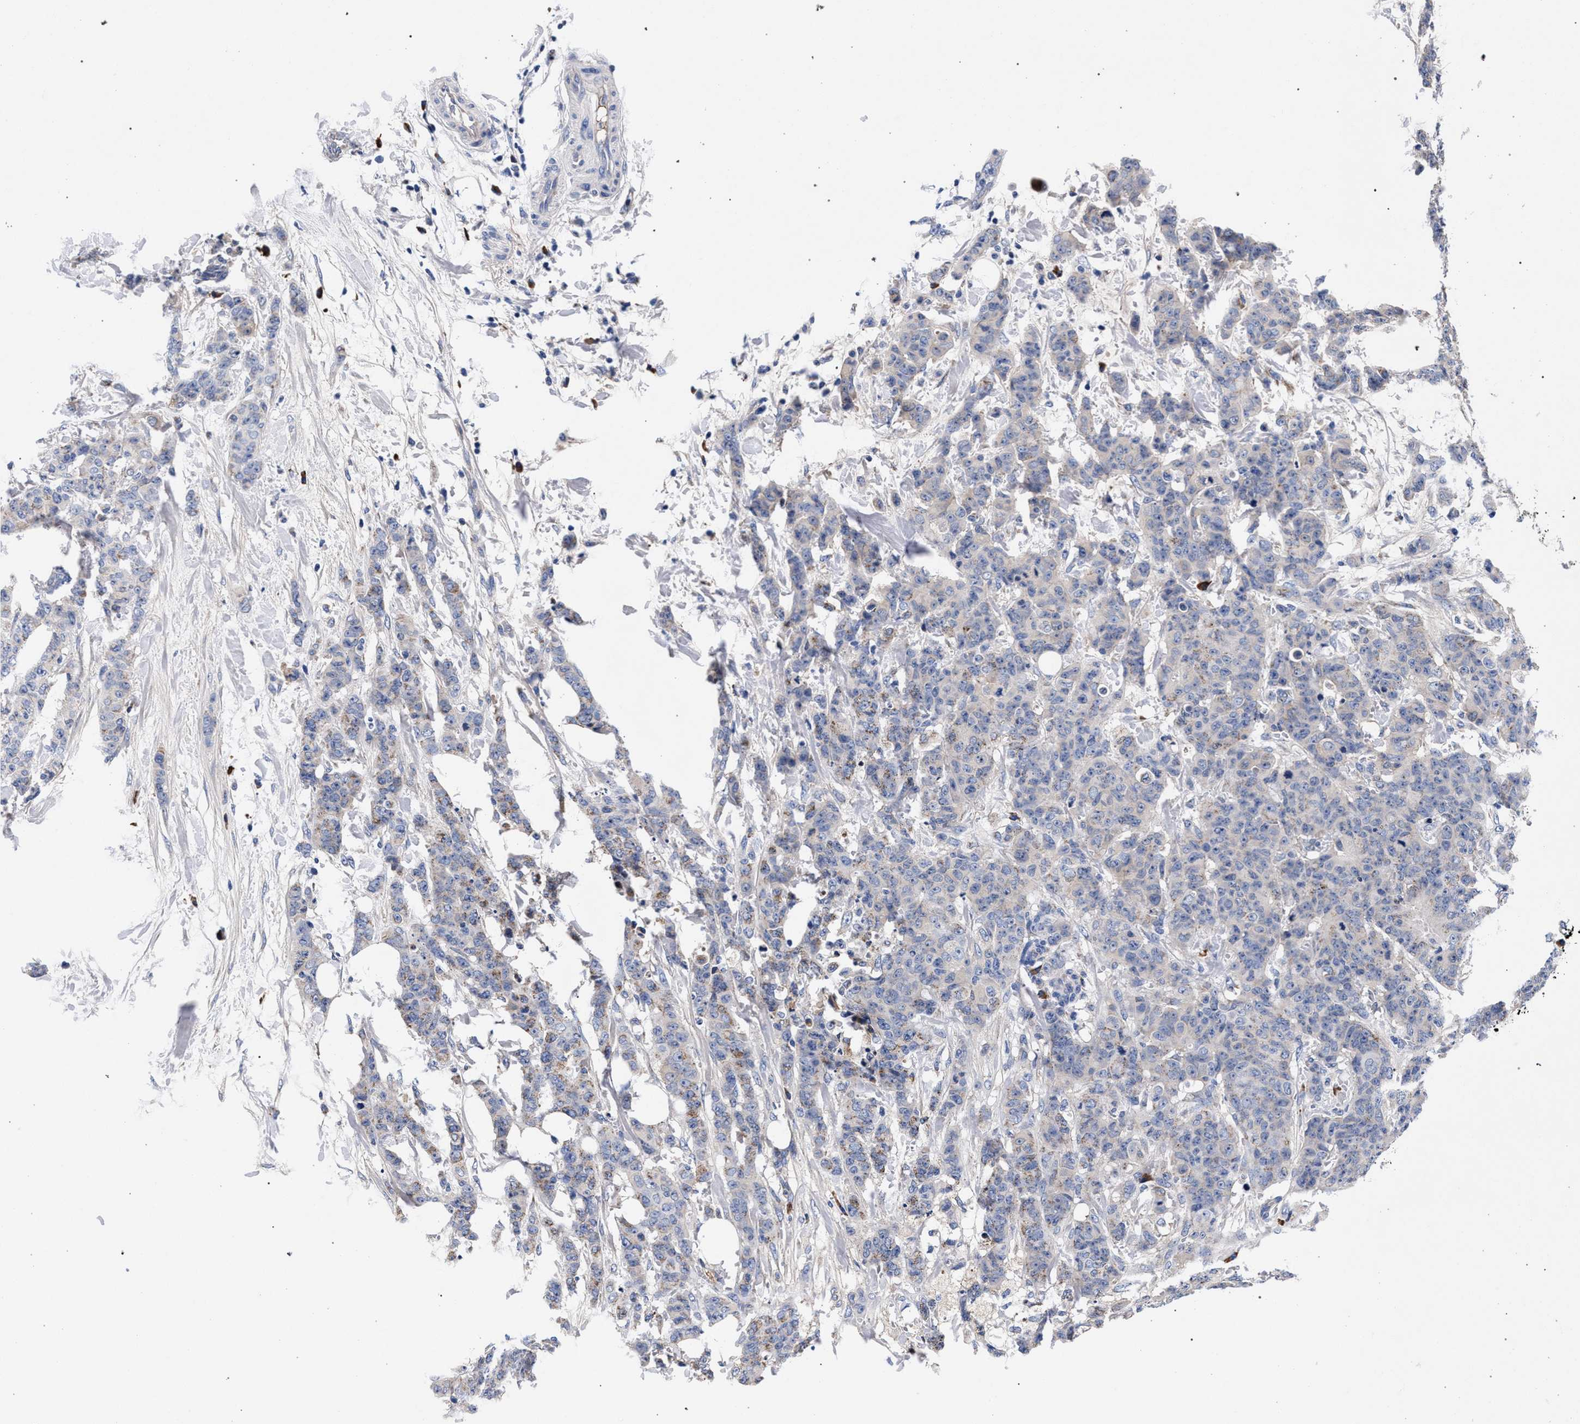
{"staining": {"intensity": "weak", "quantity": "<25%", "location": "cytoplasmic/membranous"}, "tissue": "breast cancer", "cell_type": "Tumor cells", "image_type": "cancer", "snomed": [{"axis": "morphology", "description": "Normal tissue, NOS"}, {"axis": "morphology", "description": "Duct carcinoma"}, {"axis": "topography", "description": "Breast"}], "caption": "A high-resolution image shows immunohistochemistry (IHC) staining of breast cancer (infiltrating ductal carcinoma), which demonstrates no significant staining in tumor cells.", "gene": "ACOX1", "patient": {"sex": "female", "age": 40}}